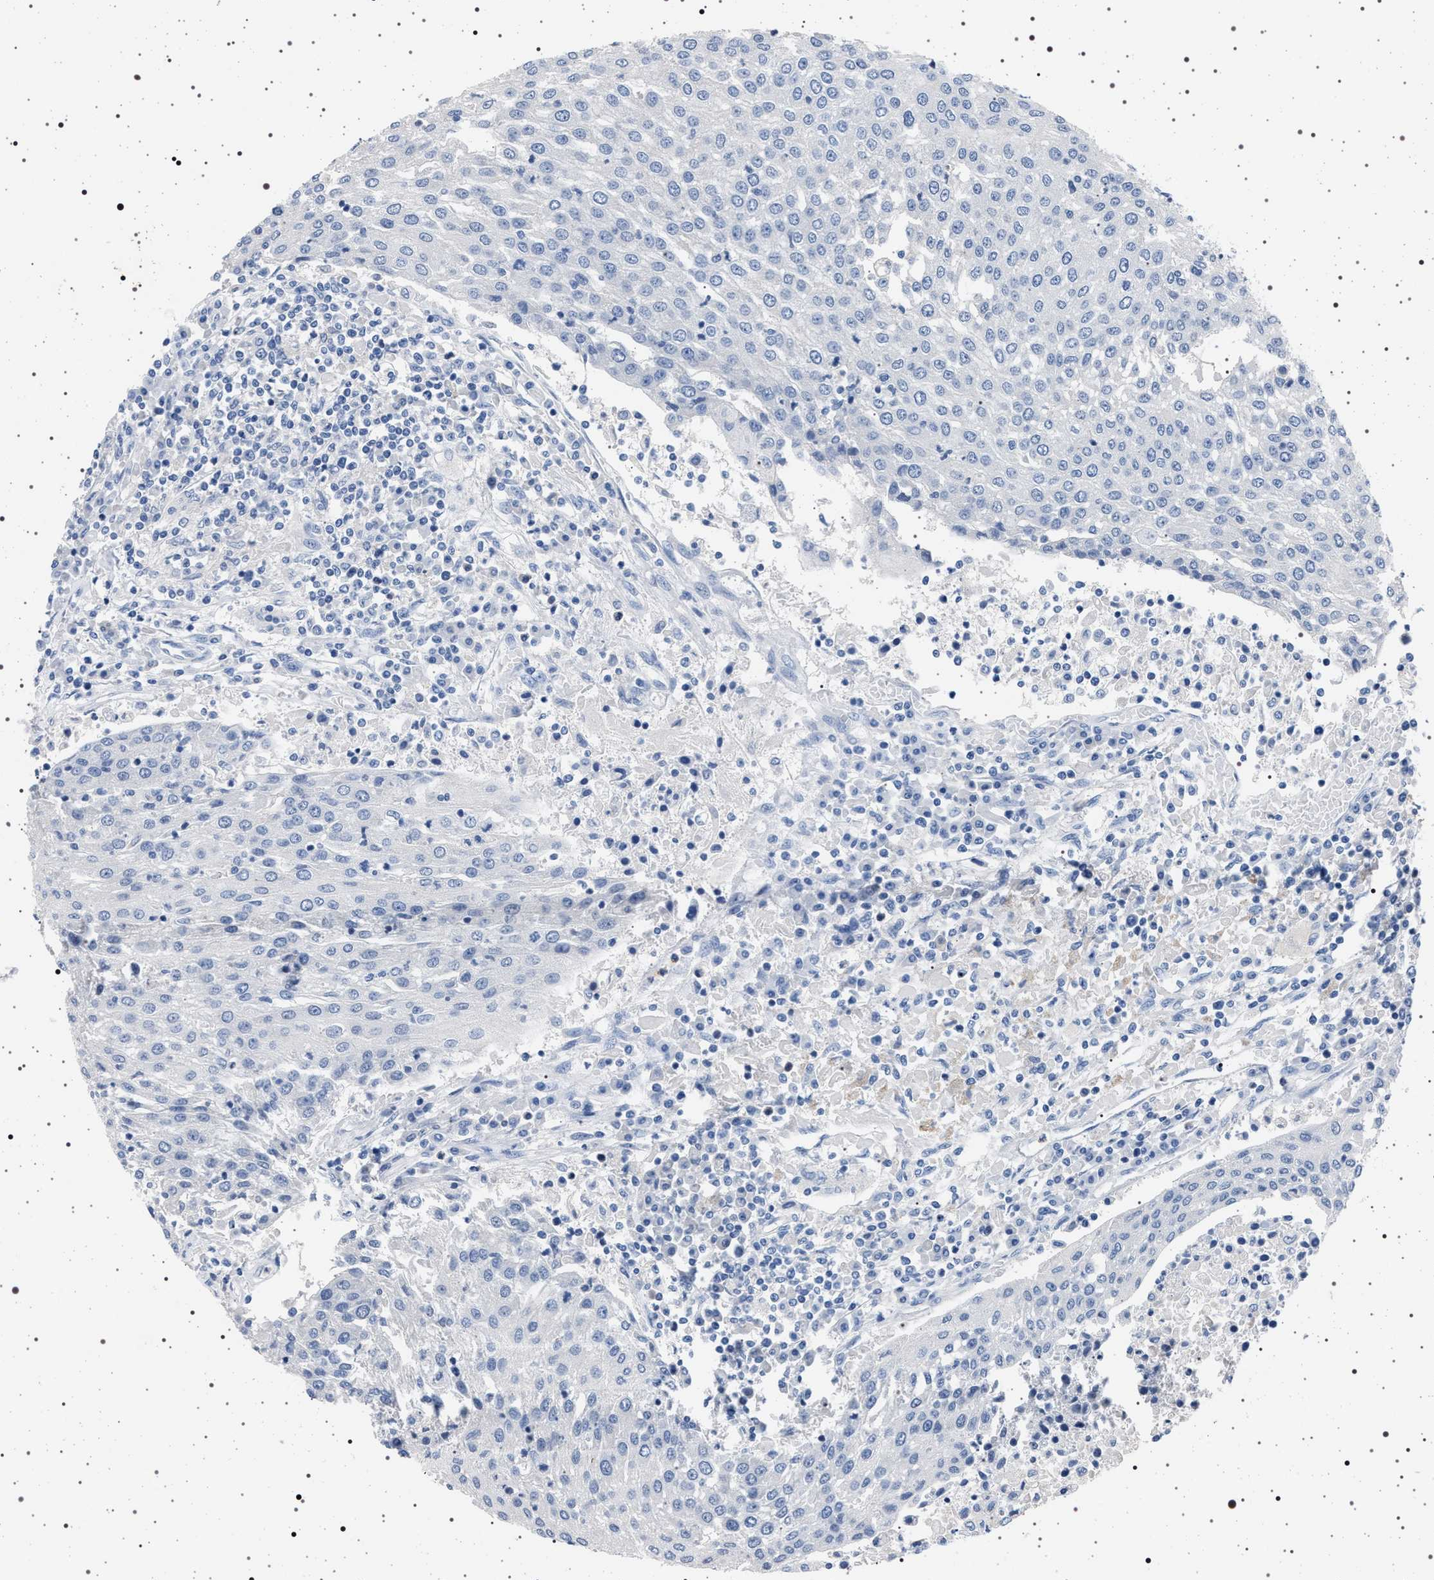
{"staining": {"intensity": "negative", "quantity": "none", "location": "none"}, "tissue": "urothelial cancer", "cell_type": "Tumor cells", "image_type": "cancer", "snomed": [{"axis": "morphology", "description": "Urothelial carcinoma, High grade"}, {"axis": "topography", "description": "Urinary bladder"}], "caption": "DAB immunohistochemical staining of human urothelial cancer displays no significant expression in tumor cells.", "gene": "NAT9", "patient": {"sex": "female", "age": 85}}